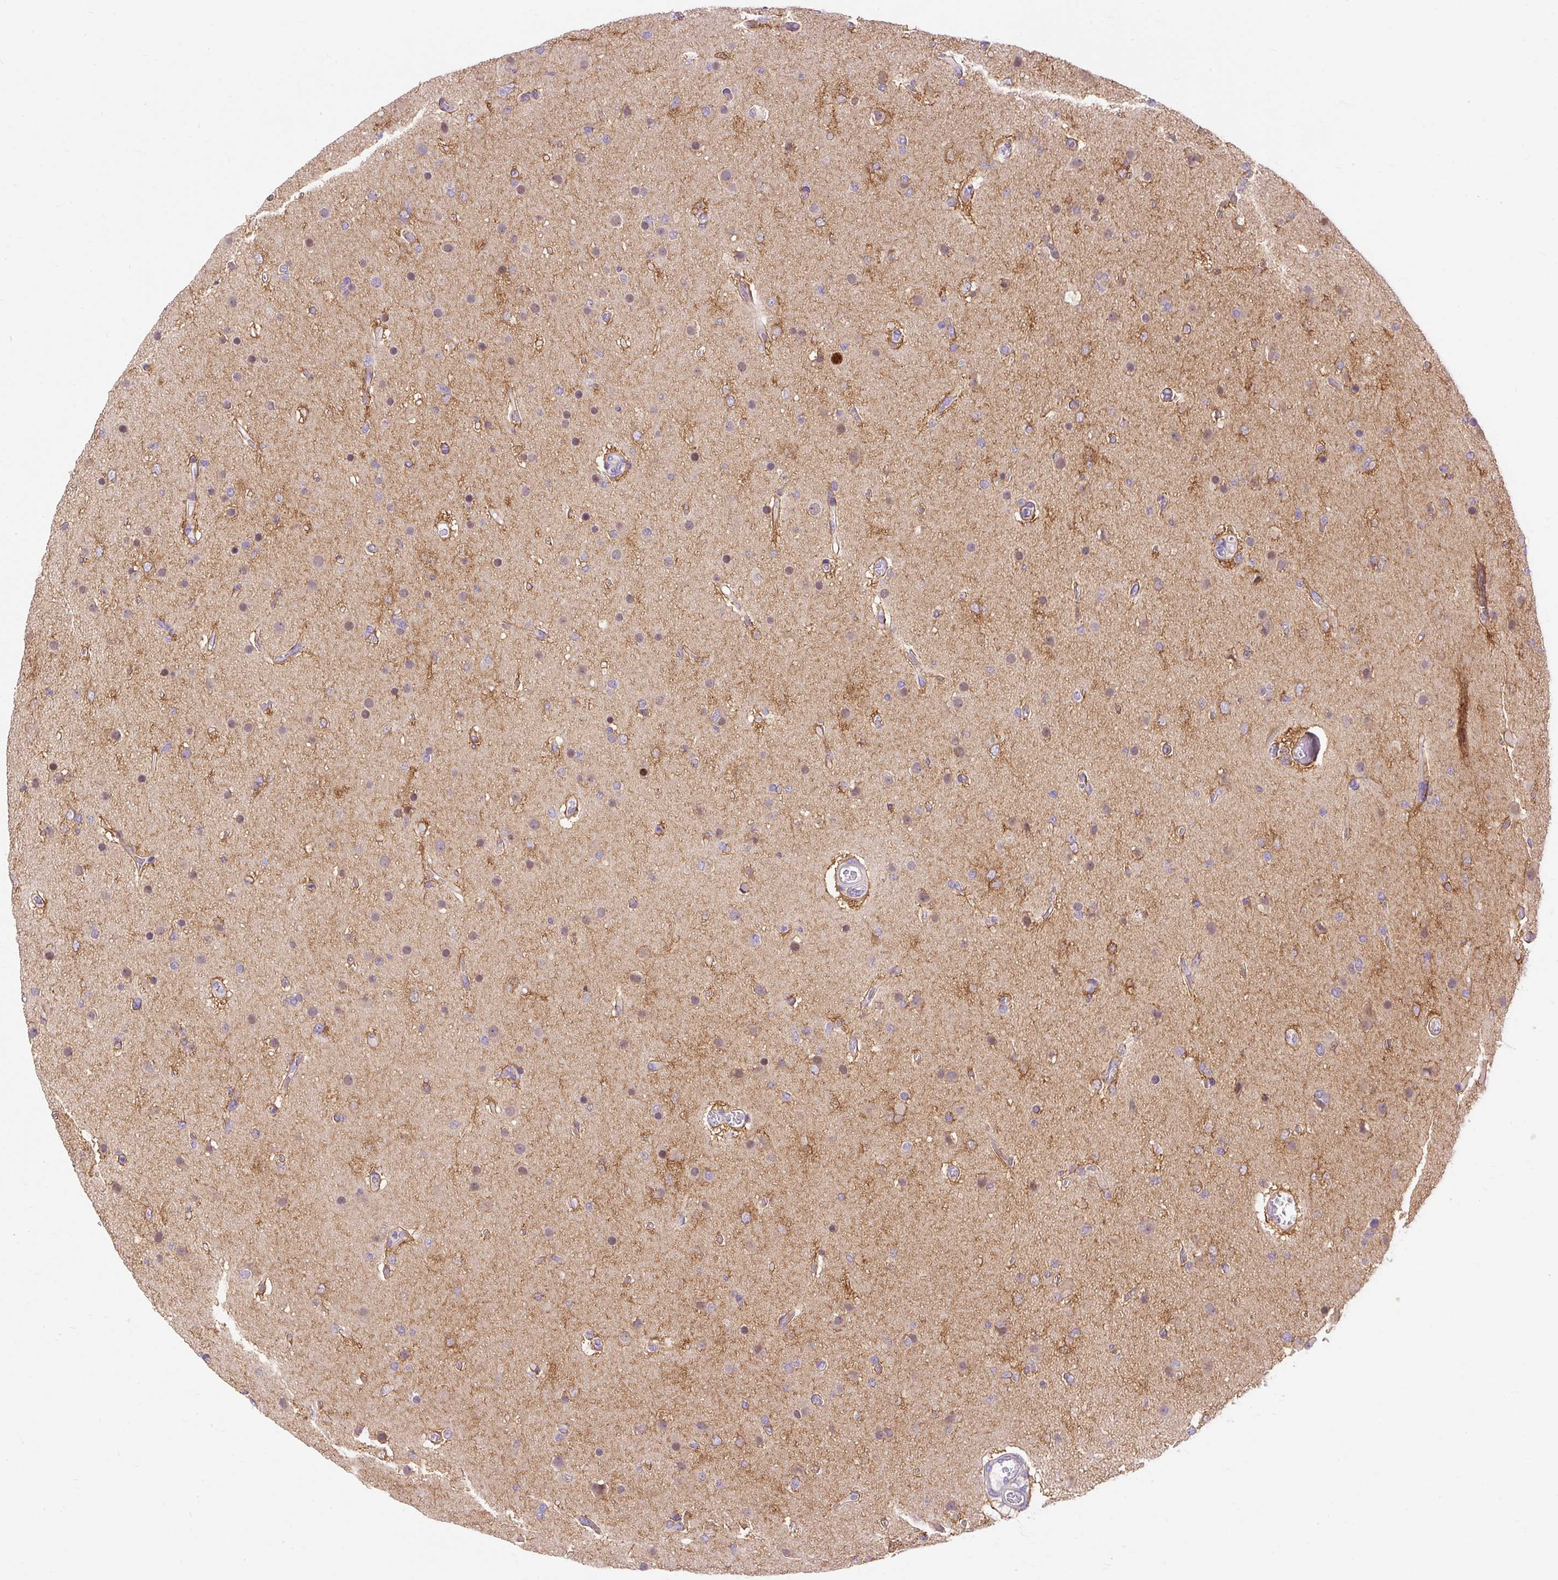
{"staining": {"intensity": "weak", "quantity": "<25%", "location": "cytoplasmic/membranous"}, "tissue": "glioma", "cell_type": "Tumor cells", "image_type": "cancer", "snomed": [{"axis": "morphology", "description": "Glioma, malignant, High grade"}, {"axis": "topography", "description": "Brain"}], "caption": "The image reveals no staining of tumor cells in glioma.", "gene": "OR4K15", "patient": {"sex": "female", "age": 74}}